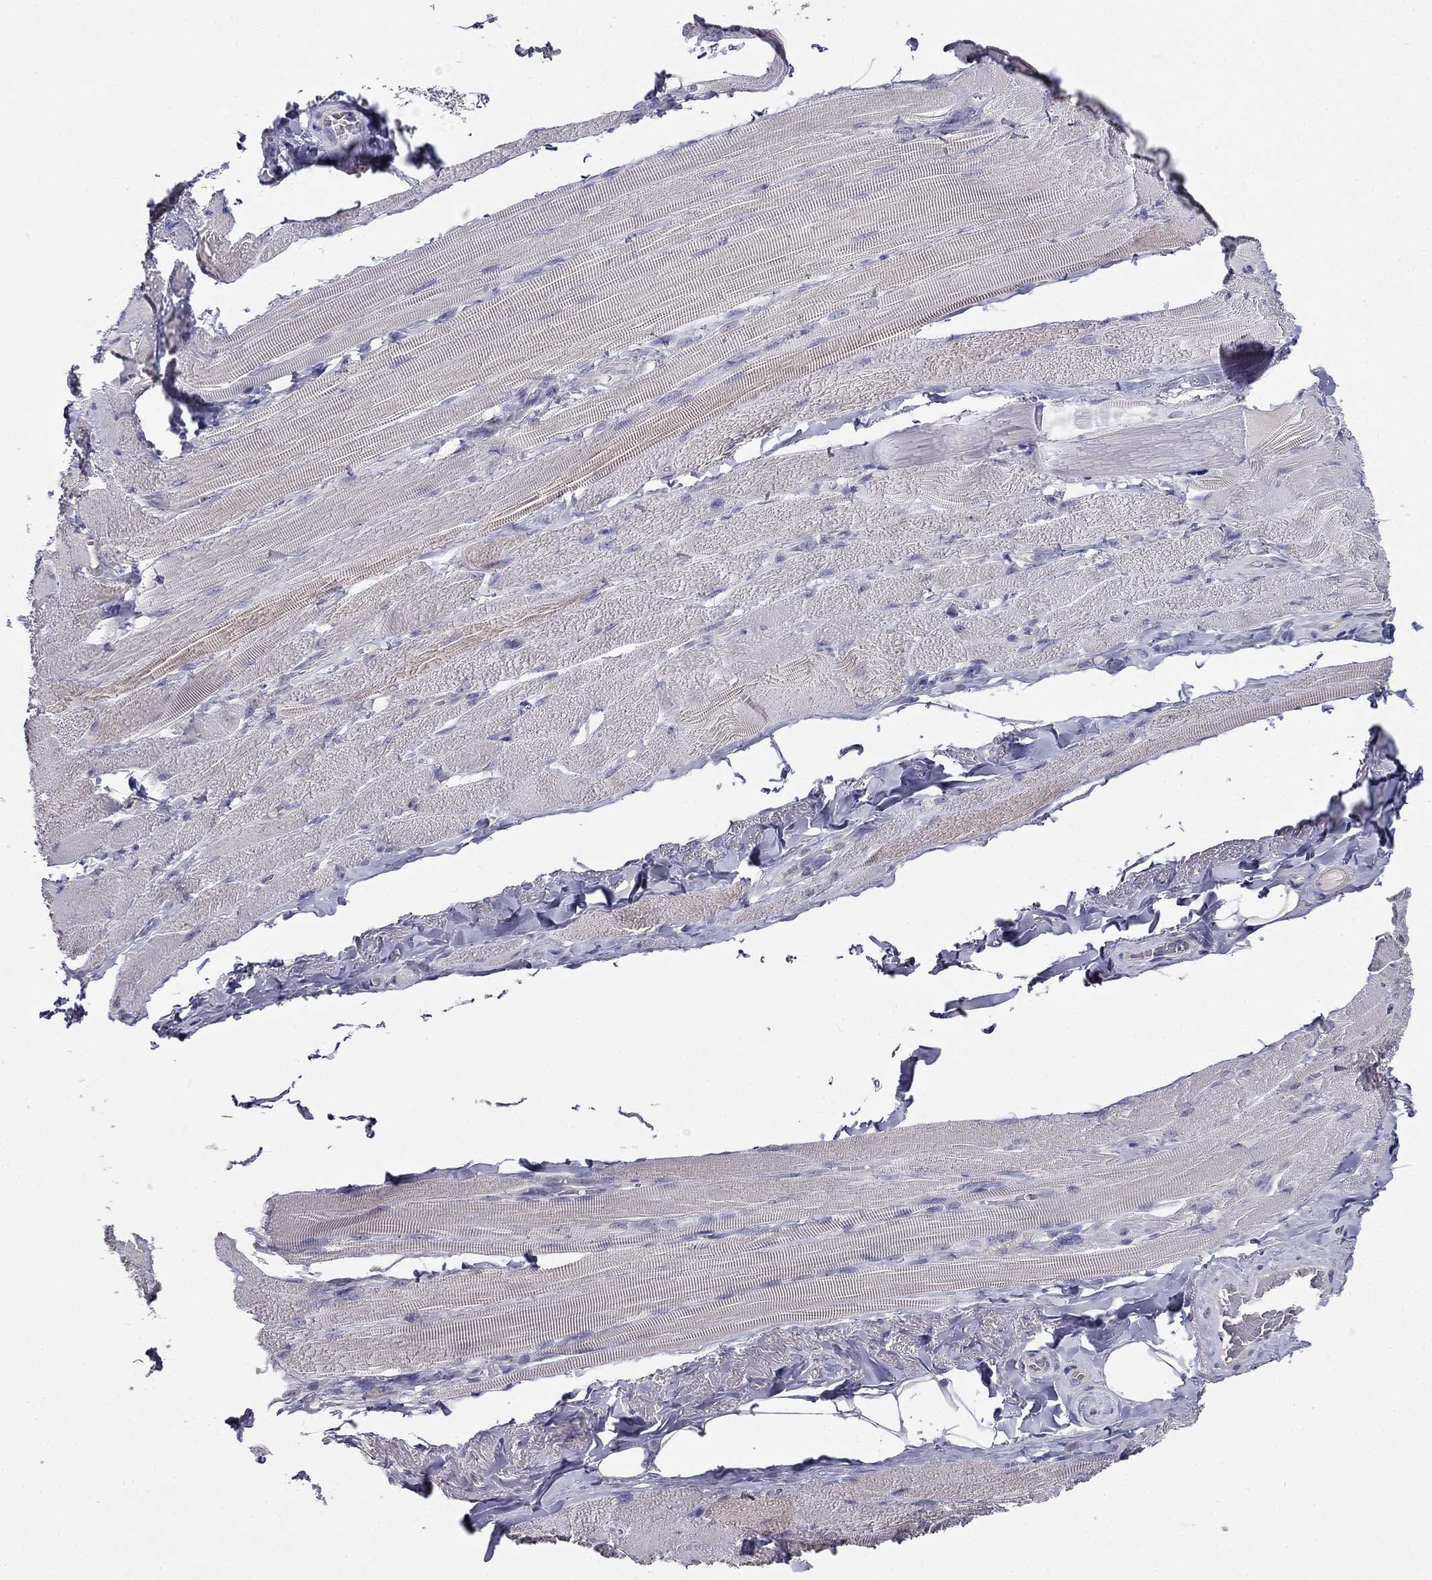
{"staining": {"intensity": "weak", "quantity": "25%-75%", "location": "cytoplasmic/membranous"}, "tissue": "skeletal muscle", "cell_type": "Myocytes", "image_type": "normal", "snomed": [{"axis": "morphology", "description": "Normal tissue, NOS"}, {"axis": "topography", "description": "Skeletal muscle"}, {"axis": "topography", "description": "Anal"}, {"axis": "topography", "description": "Peripheral nerve tissue"}], "caption": "An immunohistochemistry photomicrograph of normal tissue is shown. Protein staining in brown labels weak cytoplasmic/membranous positivity in skeletal muscle within myocytes. (IHC, brightfield microscopy, high magnification).", "gene": "LY6H", "patient": {"sex": "male", "age": 53}}